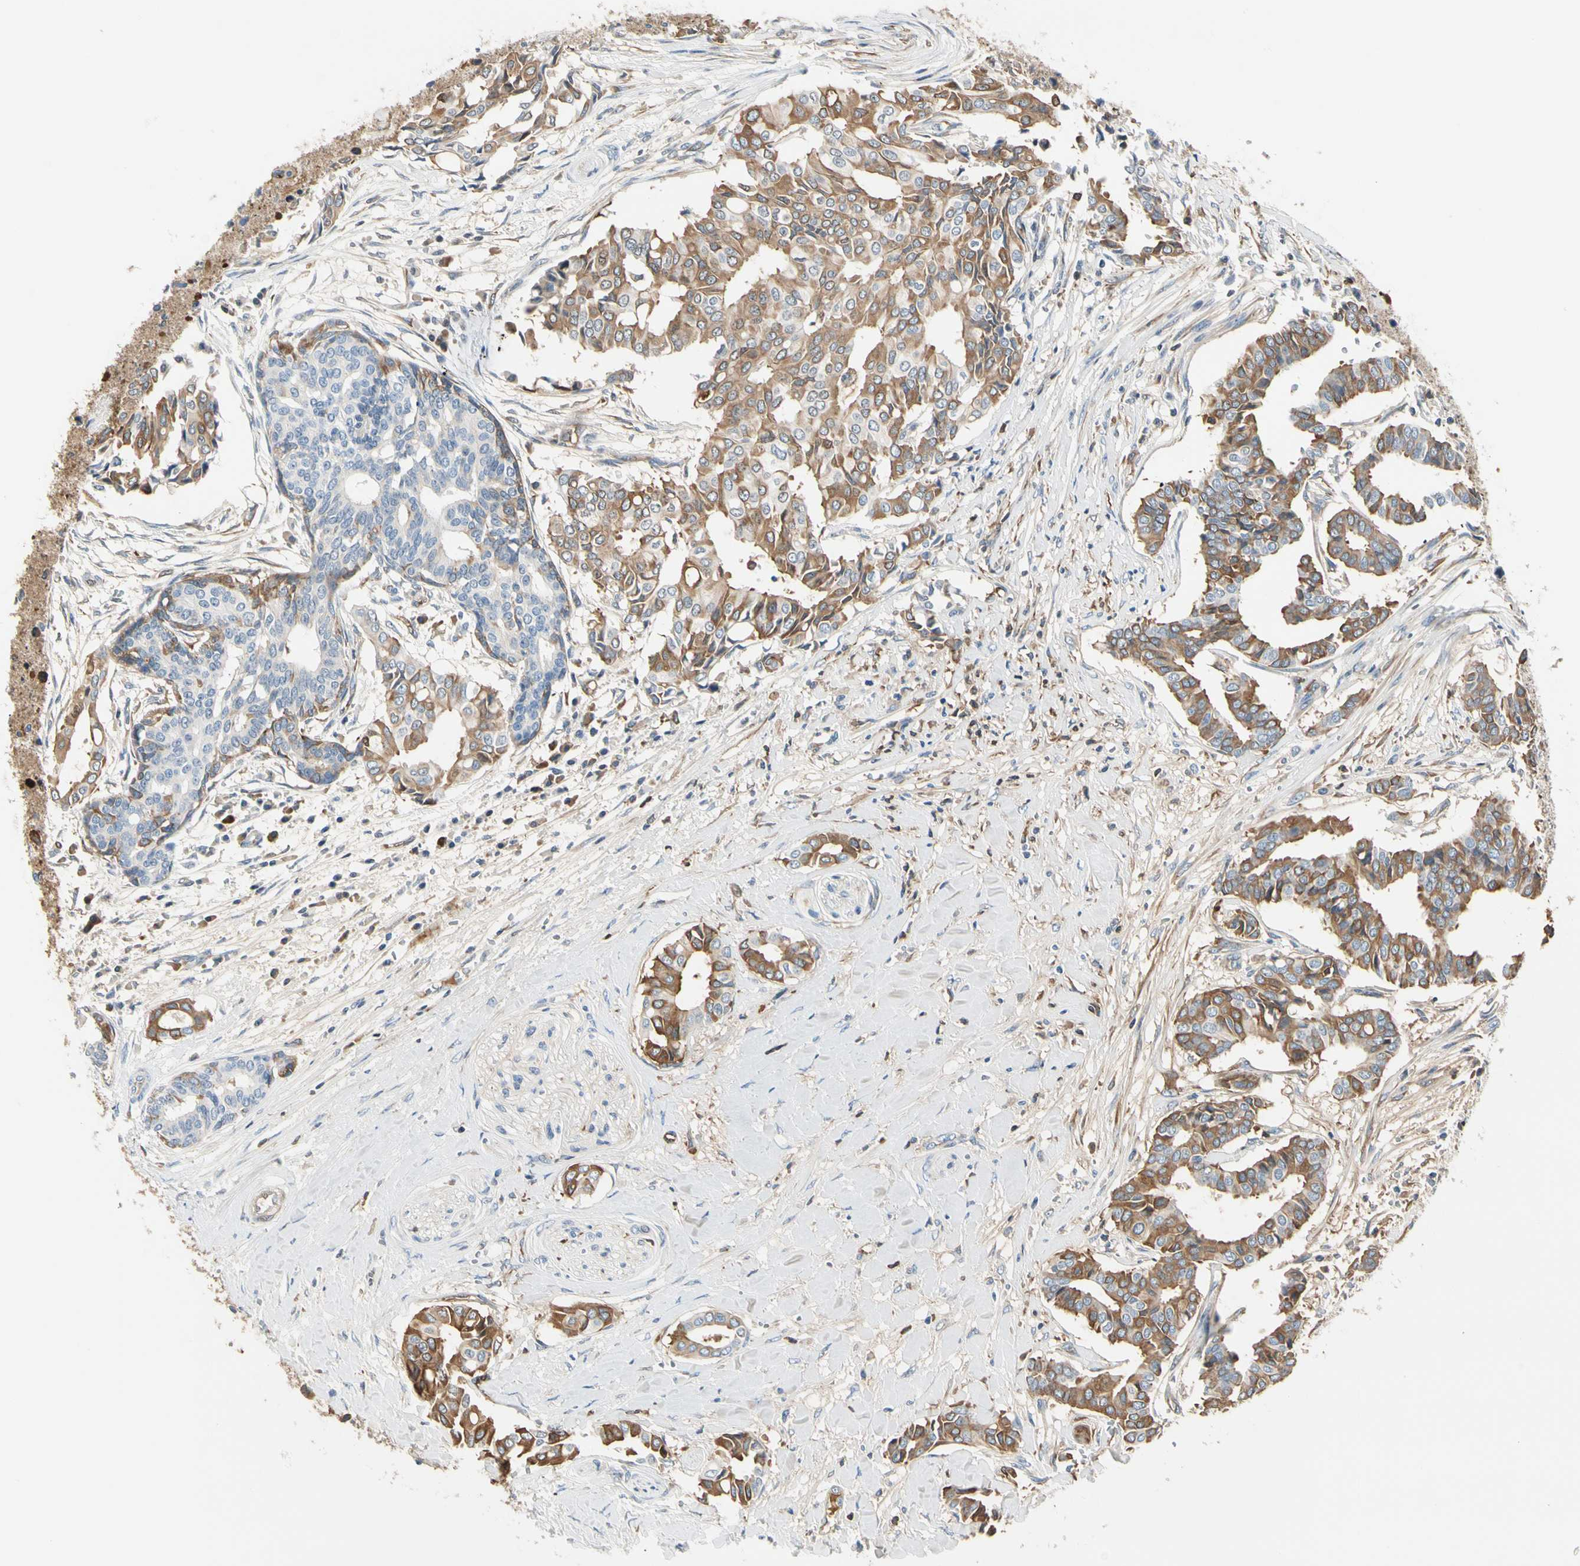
{"staining": {"intensity": "moderate", "quantity": "25%-75%", "location": "cytoplasmic/membranous"}, "tissue": "head and neck cancer", "cell_type": "Tumor cells", "image_type": "cancer", "snomed": [{"axis": "morphology", "description": "Adenocarcinoma, NOS"}, {"axis": "topography", "description": "Salivary gland"}, {"axis": "topography", "description": "Head-Neck"}], "caption": "IHC micrograph of neoplastic tissue: adenocarcinoma (head and neck) stained using IHC shows medium levels of moderate protein expression localized specifically in the cytoplasmic/membranous of tumor cells, appearing as a cytoplasmic/membranous brown color.", "gene": "LAMB3", "patient": {"sex": "female", "age": 59}}